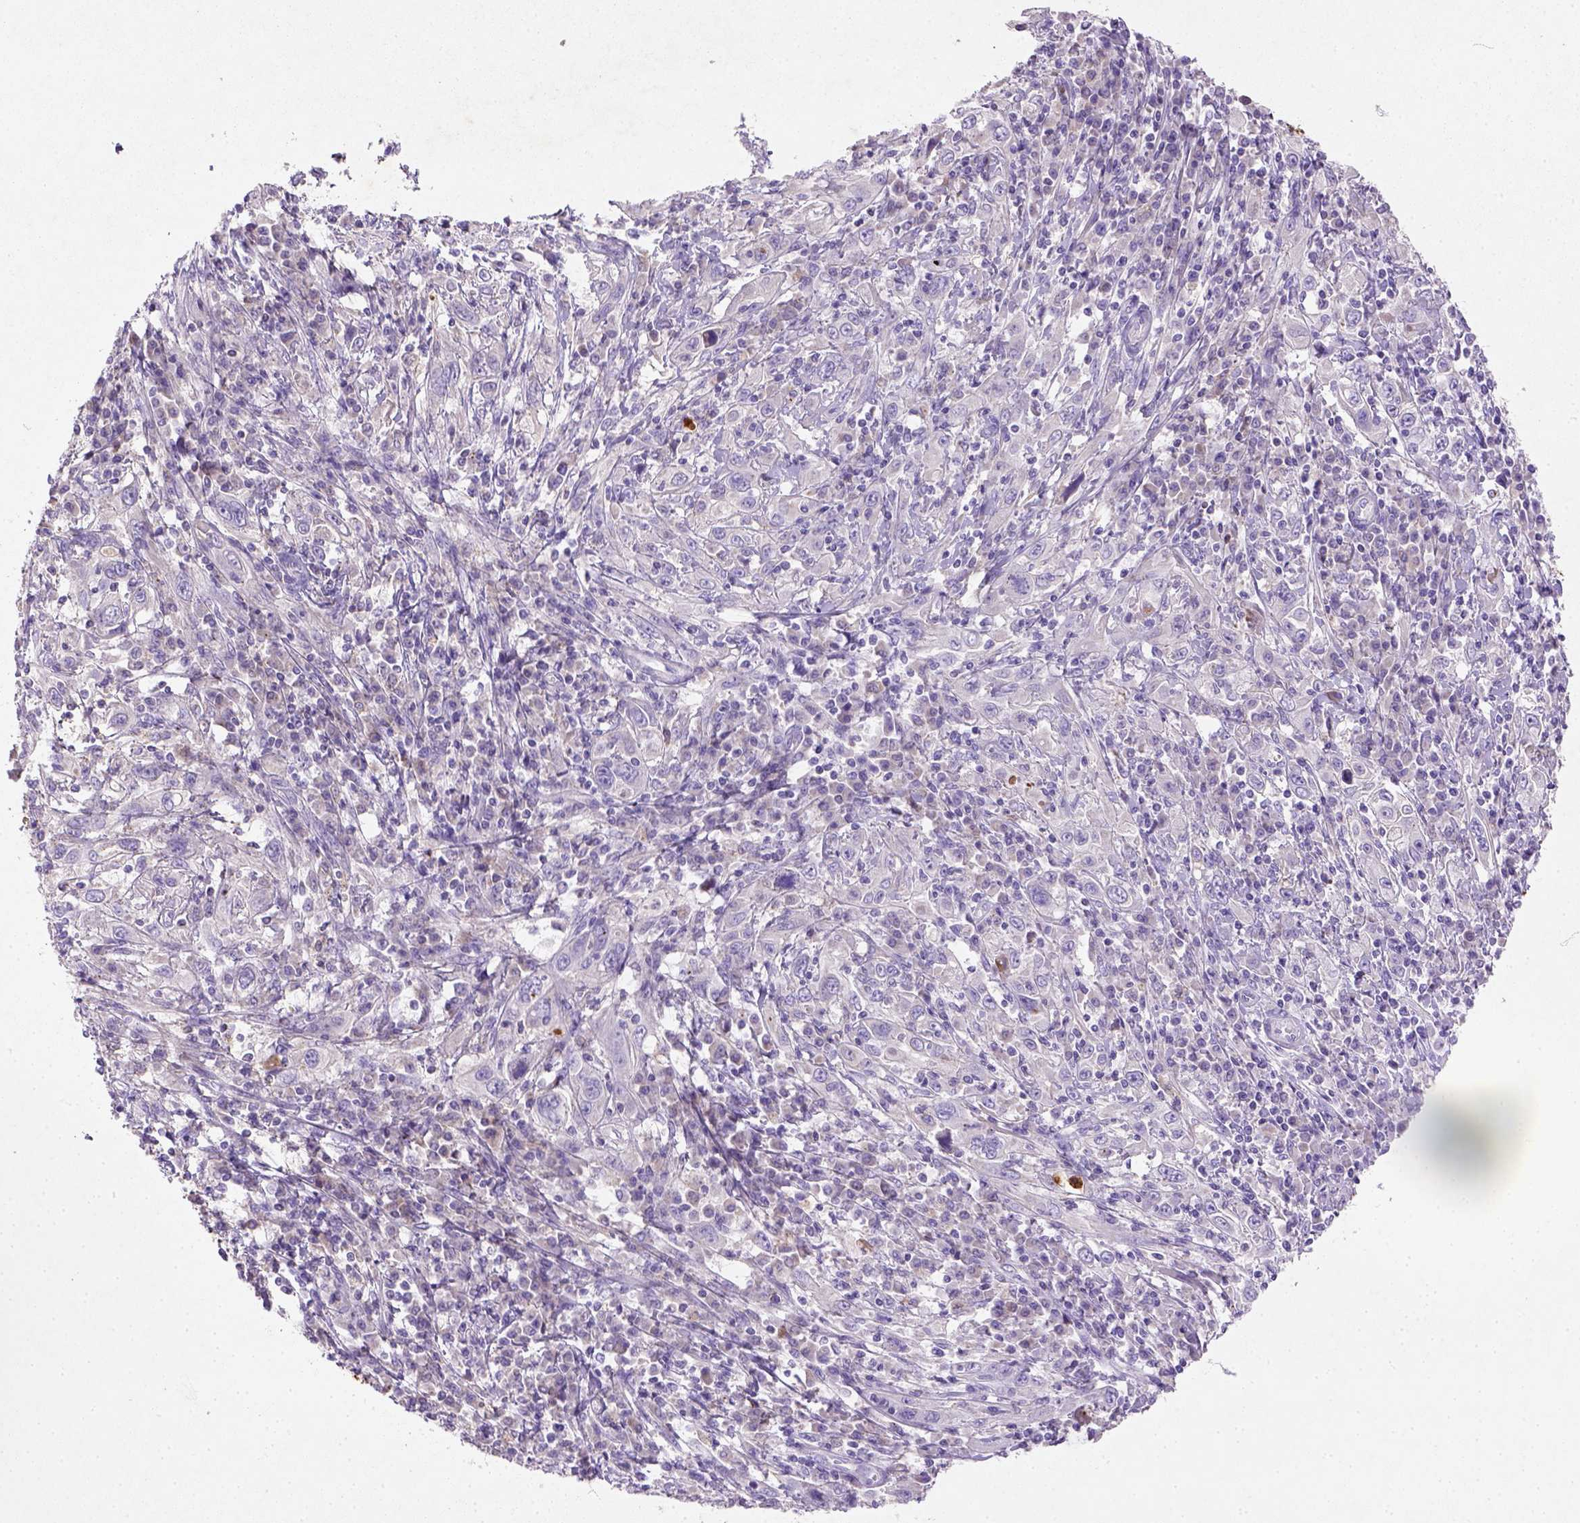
{"staining": {"intensity": "moderate", "quantity": "<25%", "location": "cytoplasmic/membranous"}, "tissue": "cervical cancer", "cell_type": "Tumor cells", "image_type": "cancer", "snomed": [{"axis": "morphology", "description": "Squamous cell carcinoma, NOS"}, {"axis": "topography", "description": "Cervix"}], "caption": "This photomicrograph exhibits cervical cancer (squamous cell carcinoma) stained with immunohistochemistry to label a protein in brown. The cytoplasmic/membranous of tumor cells show moderate positivity for the protein. Nuclei are counter-stained blue.", "gene": "NUDT2", "patient": {"sex": "female", "age": 46}}